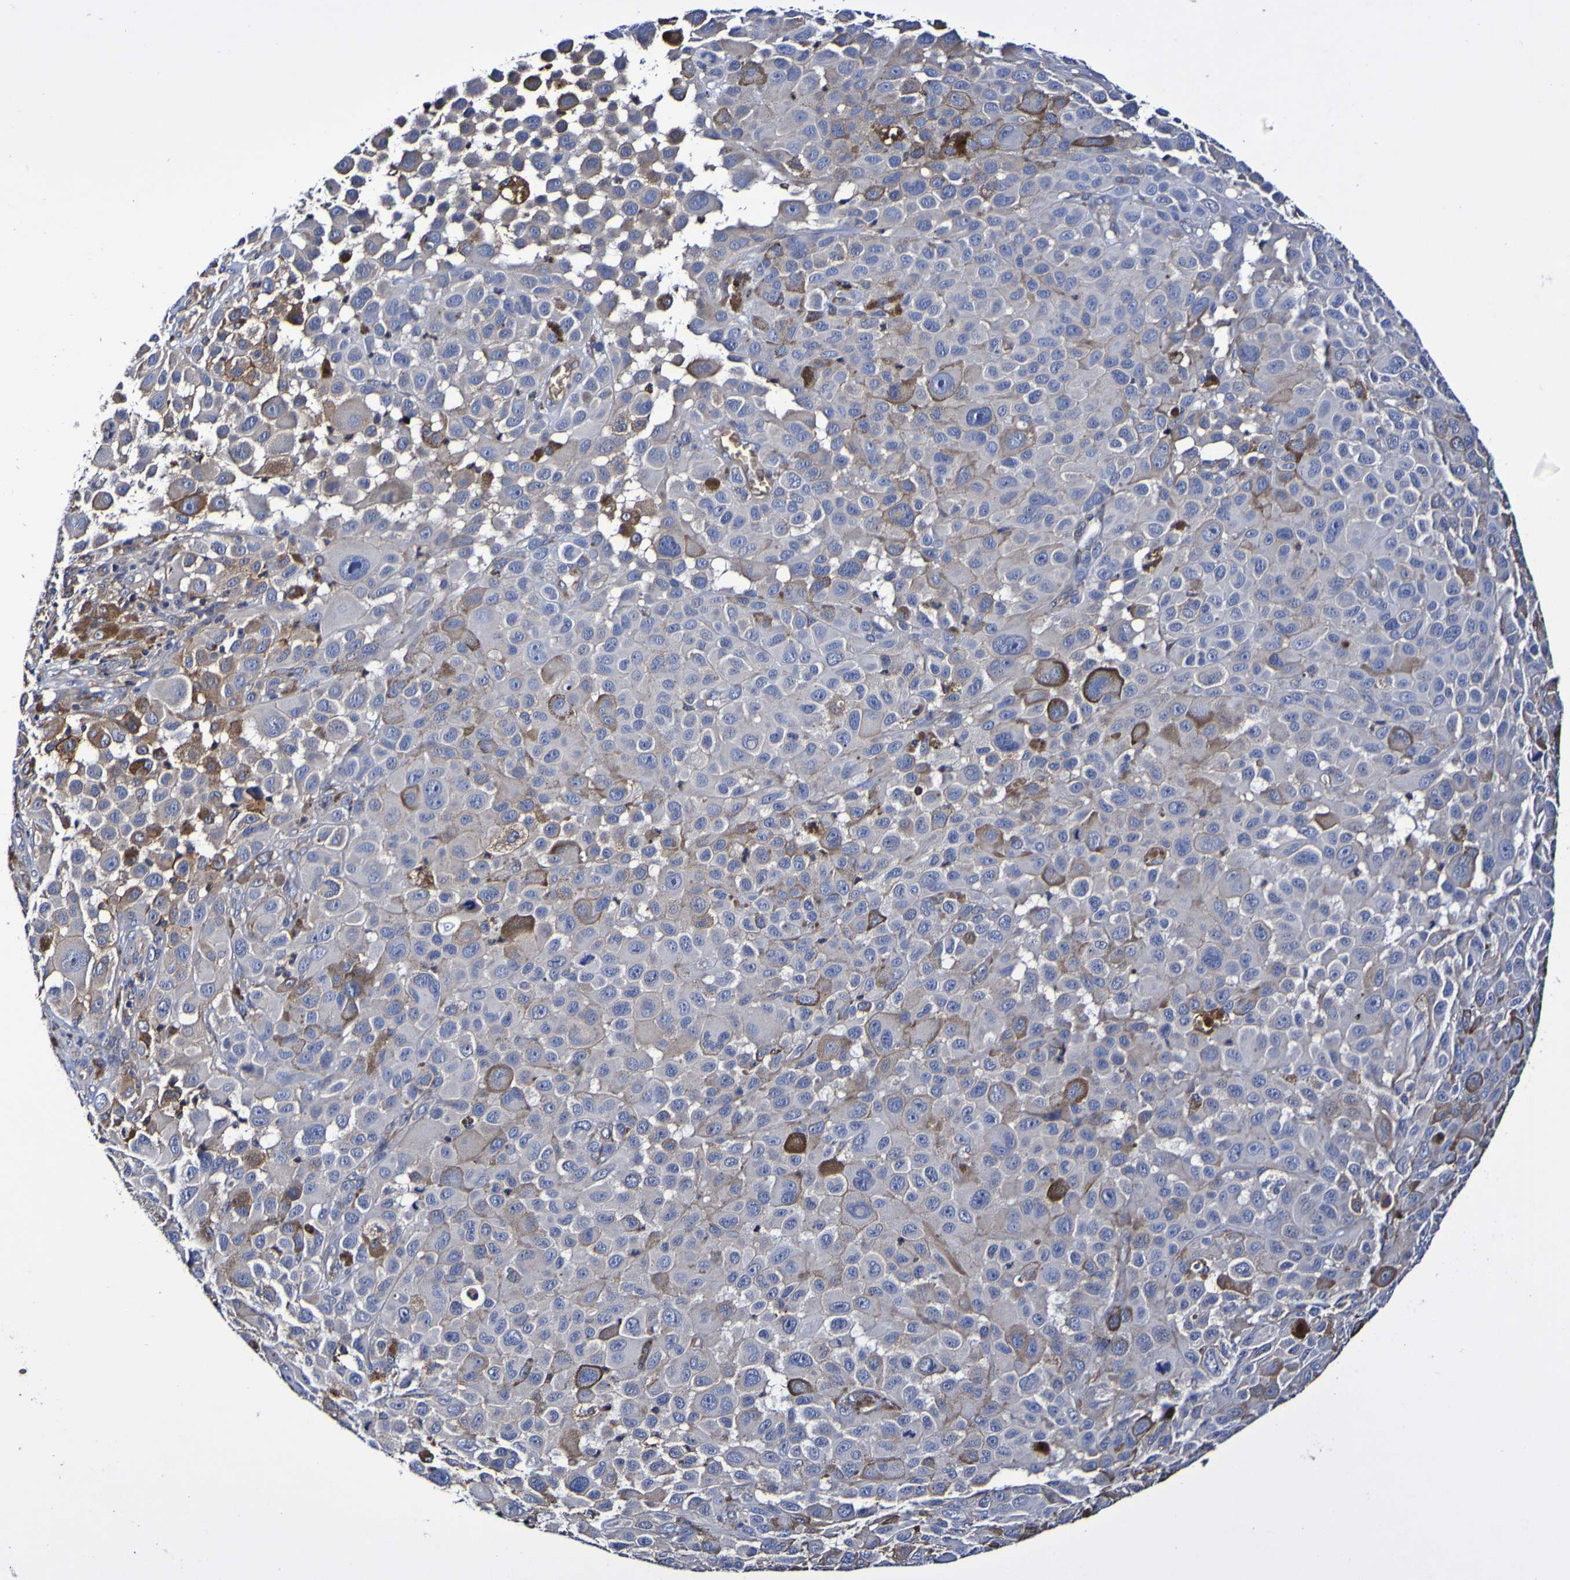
{"staining": {"intensity": "negative", "quantity": "none", "location": "none"}, "tissue": "melanoma", "cell_type": "Tumor cells", "image_type": "cancer", "snomed": [{"axis": "morphology", "description": "Malignant melanoma, NOS"}, {"axis": "topography", "description": "Skin"}], "caption": "An IHC histopathology image of melanoma is shown. There is no staining in tumor cells of melanoma.", "gene": "WNT4", "patient": {"sex": "male", "age": 96}}